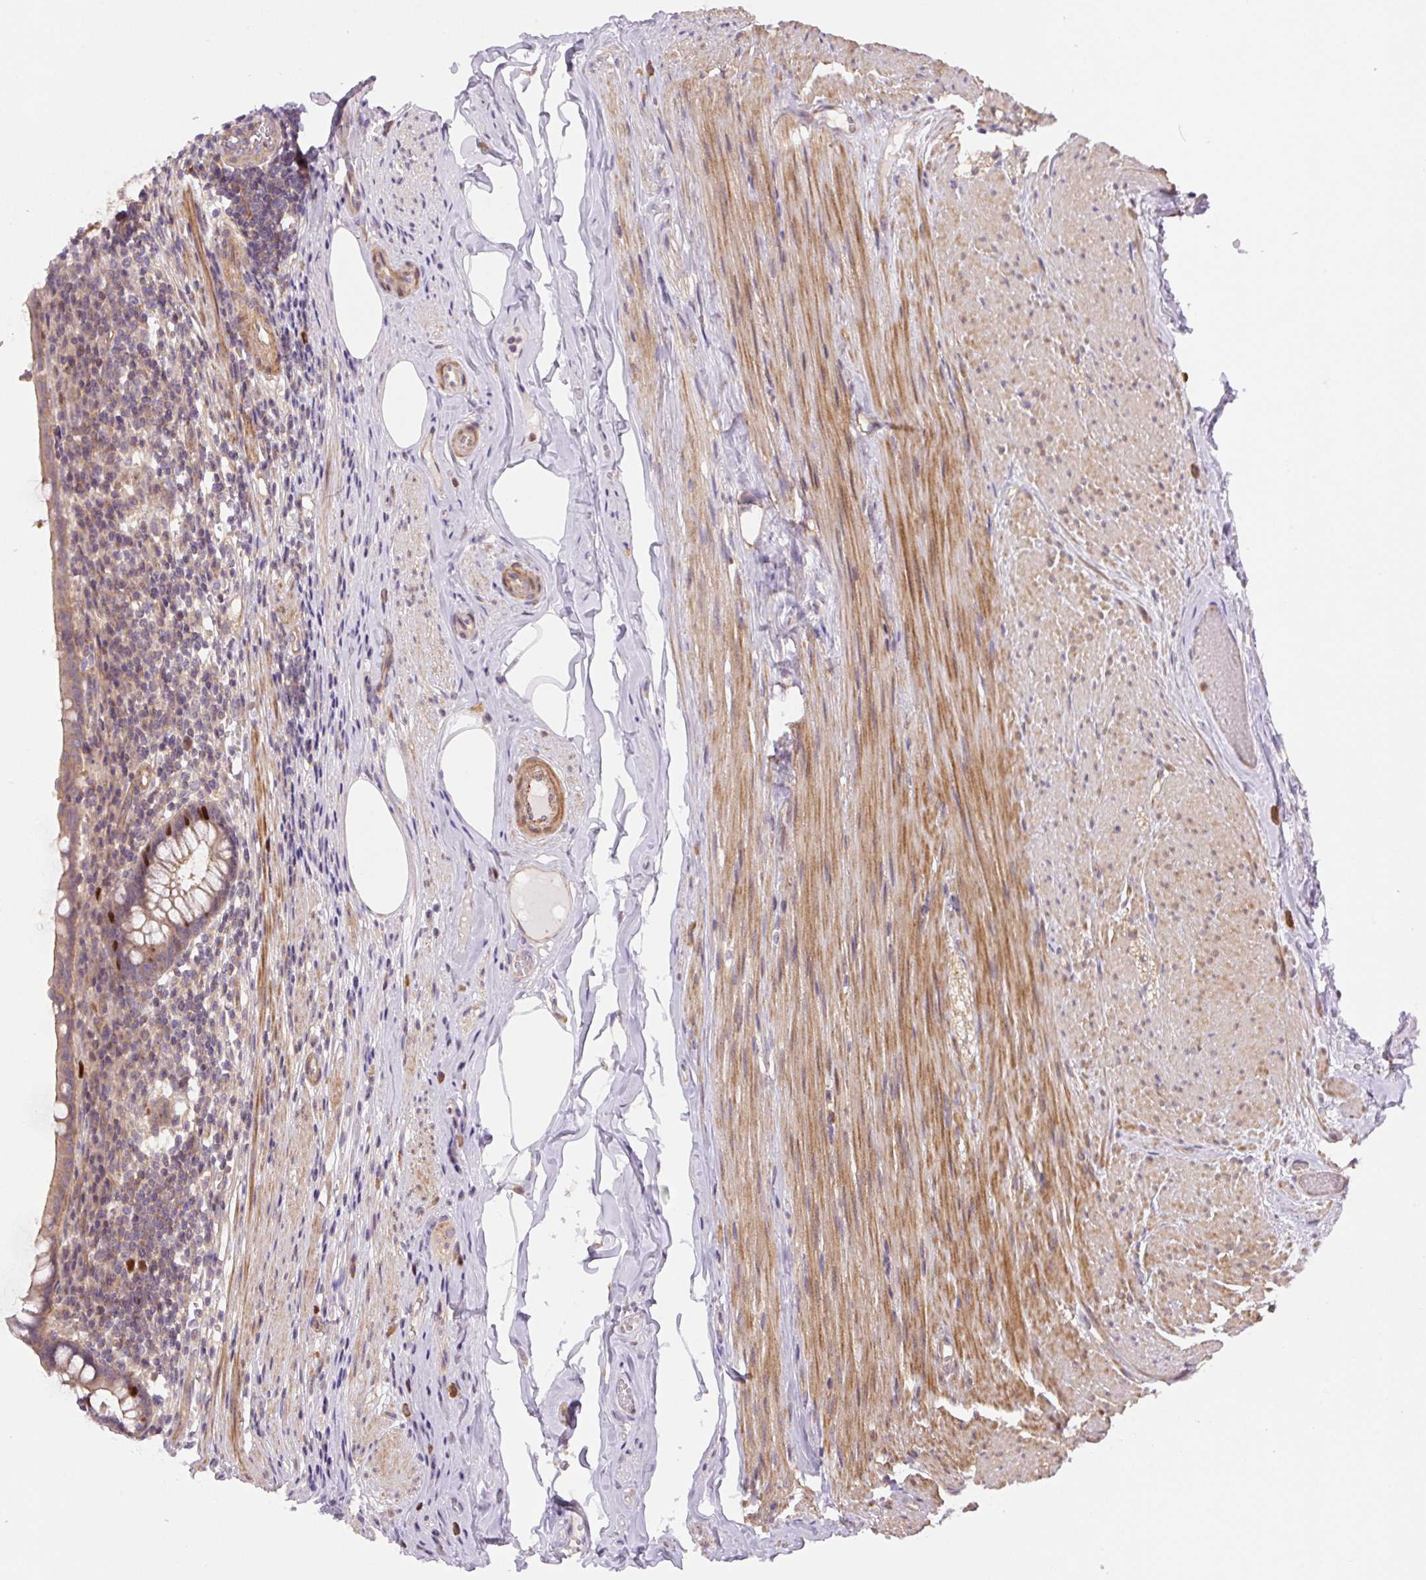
{"staining": {"intensity": "strong", "quantity": "<25%", "location": "cytoplasmic/membranous,nuclear"}, "tissue": "appendix", "cell_type": "Glandular cells", "image_type": "normal", "snomed": [{"axis": "morphology", "description": "Normal tissue, NOS"}, {"axis": "topography", "description": "Appendix"}], "caption": "Immunohistochemistry (IHC) (DAB (3,3'-diaminobenzidine)) staining of normal human appendix displays strong cytoplasmic/membranous,nuclear protein staining in approximately <25% of glandular cells.", "gene": "KIFC1", "patient": {"sex": "female", "age": 56}}